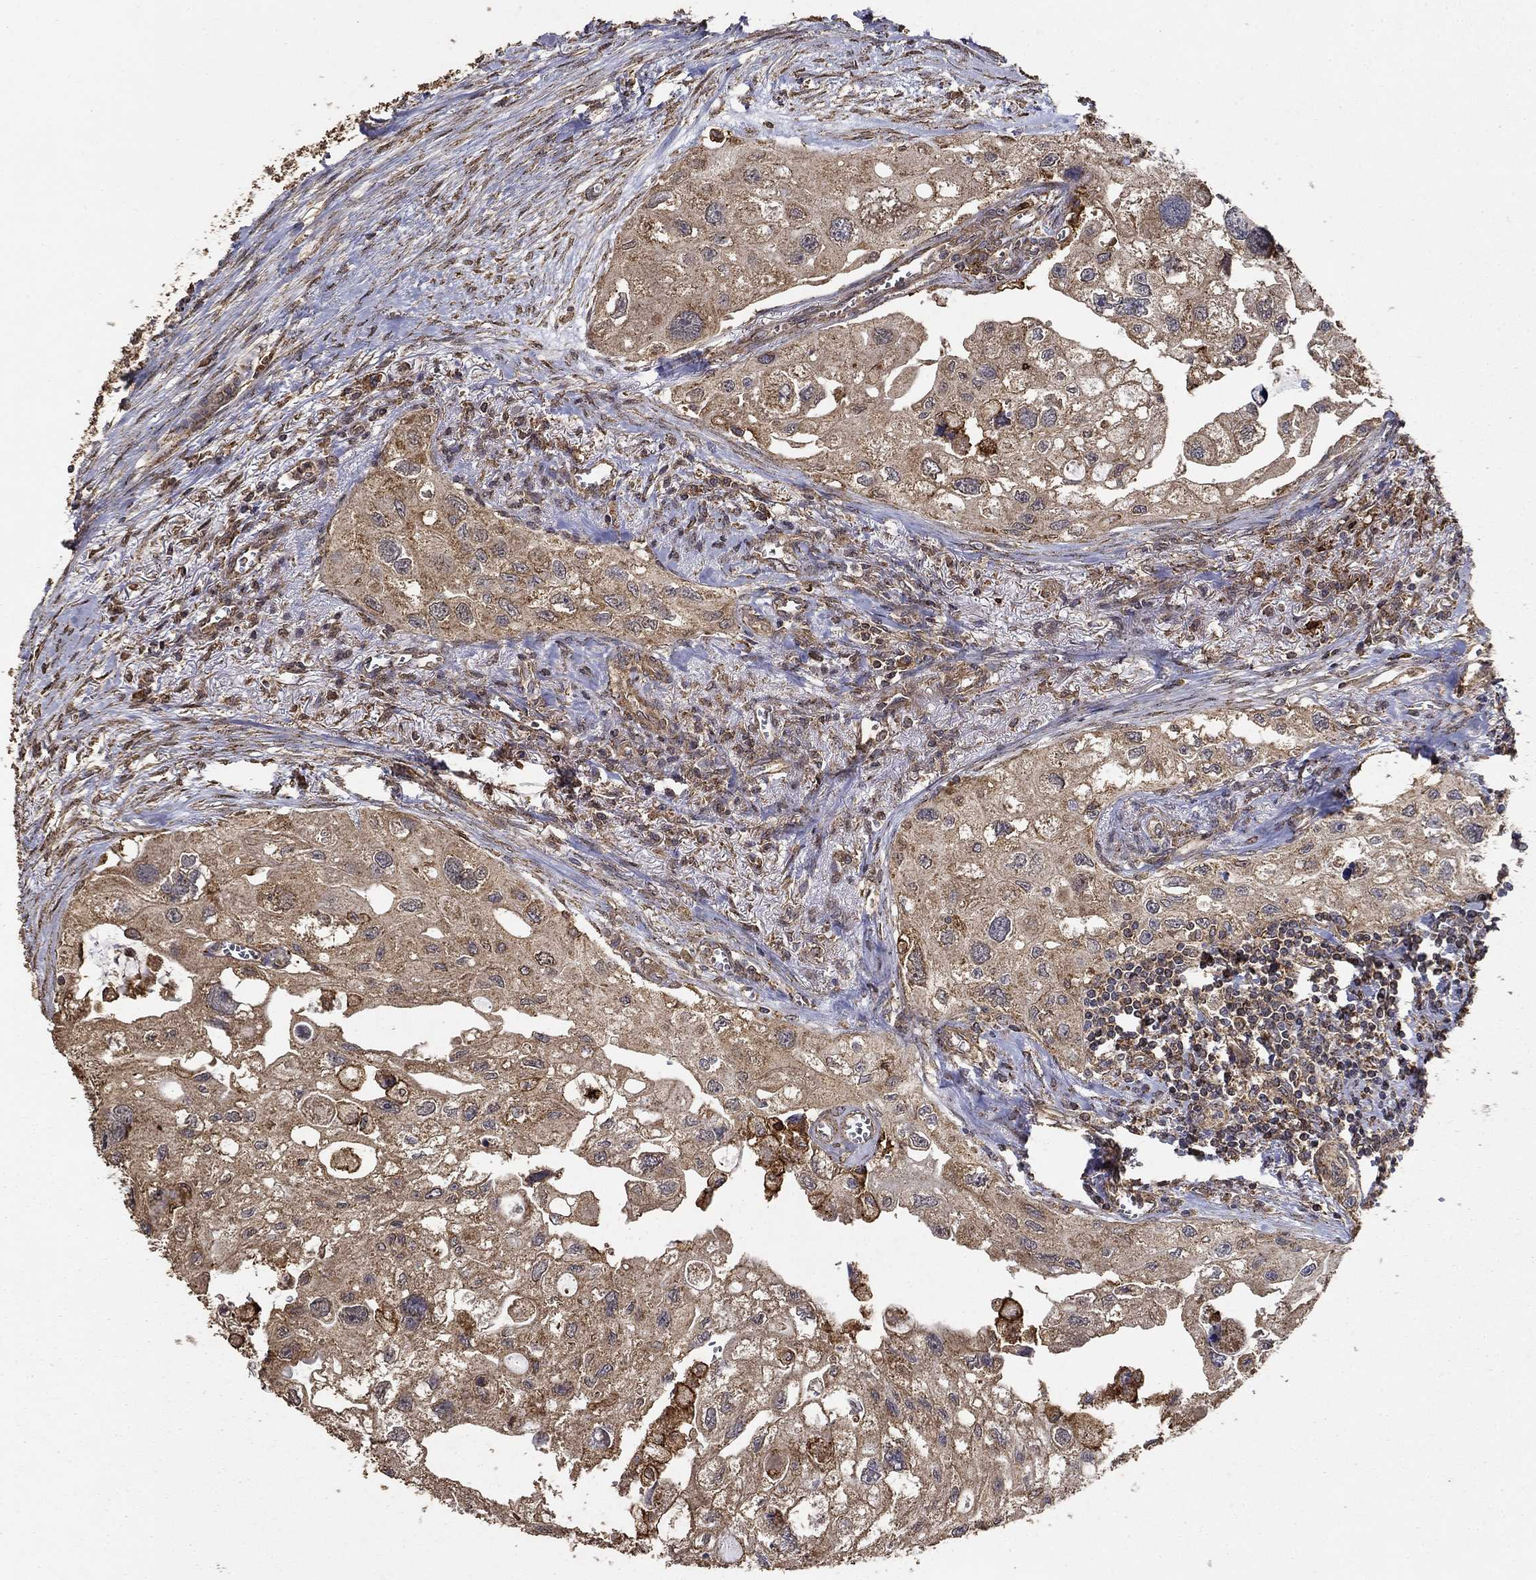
{"staining": {"intensity": "moderate", "quantity": "25%-75%", "location": "cytoplasmic/membranous"}, "tissue": "urothelial cancer", "cell_type": "Tumor cells", "image_type": "cancer", "snomed": [{"axis": "morphology", "description": "Urothelial carcinoma, High grade"}, {"axis": "topography", "description": "Urinary bladder"}], "caption": "A high-resolution image shows IHC staining of high-grade urothelial carcinoma, which displays moderate cytoplasmic/membranous expression in about 25%-75% of tumor cells.", "gene": "IFRD1", "patient": {"sex": "male", "age": 59}}